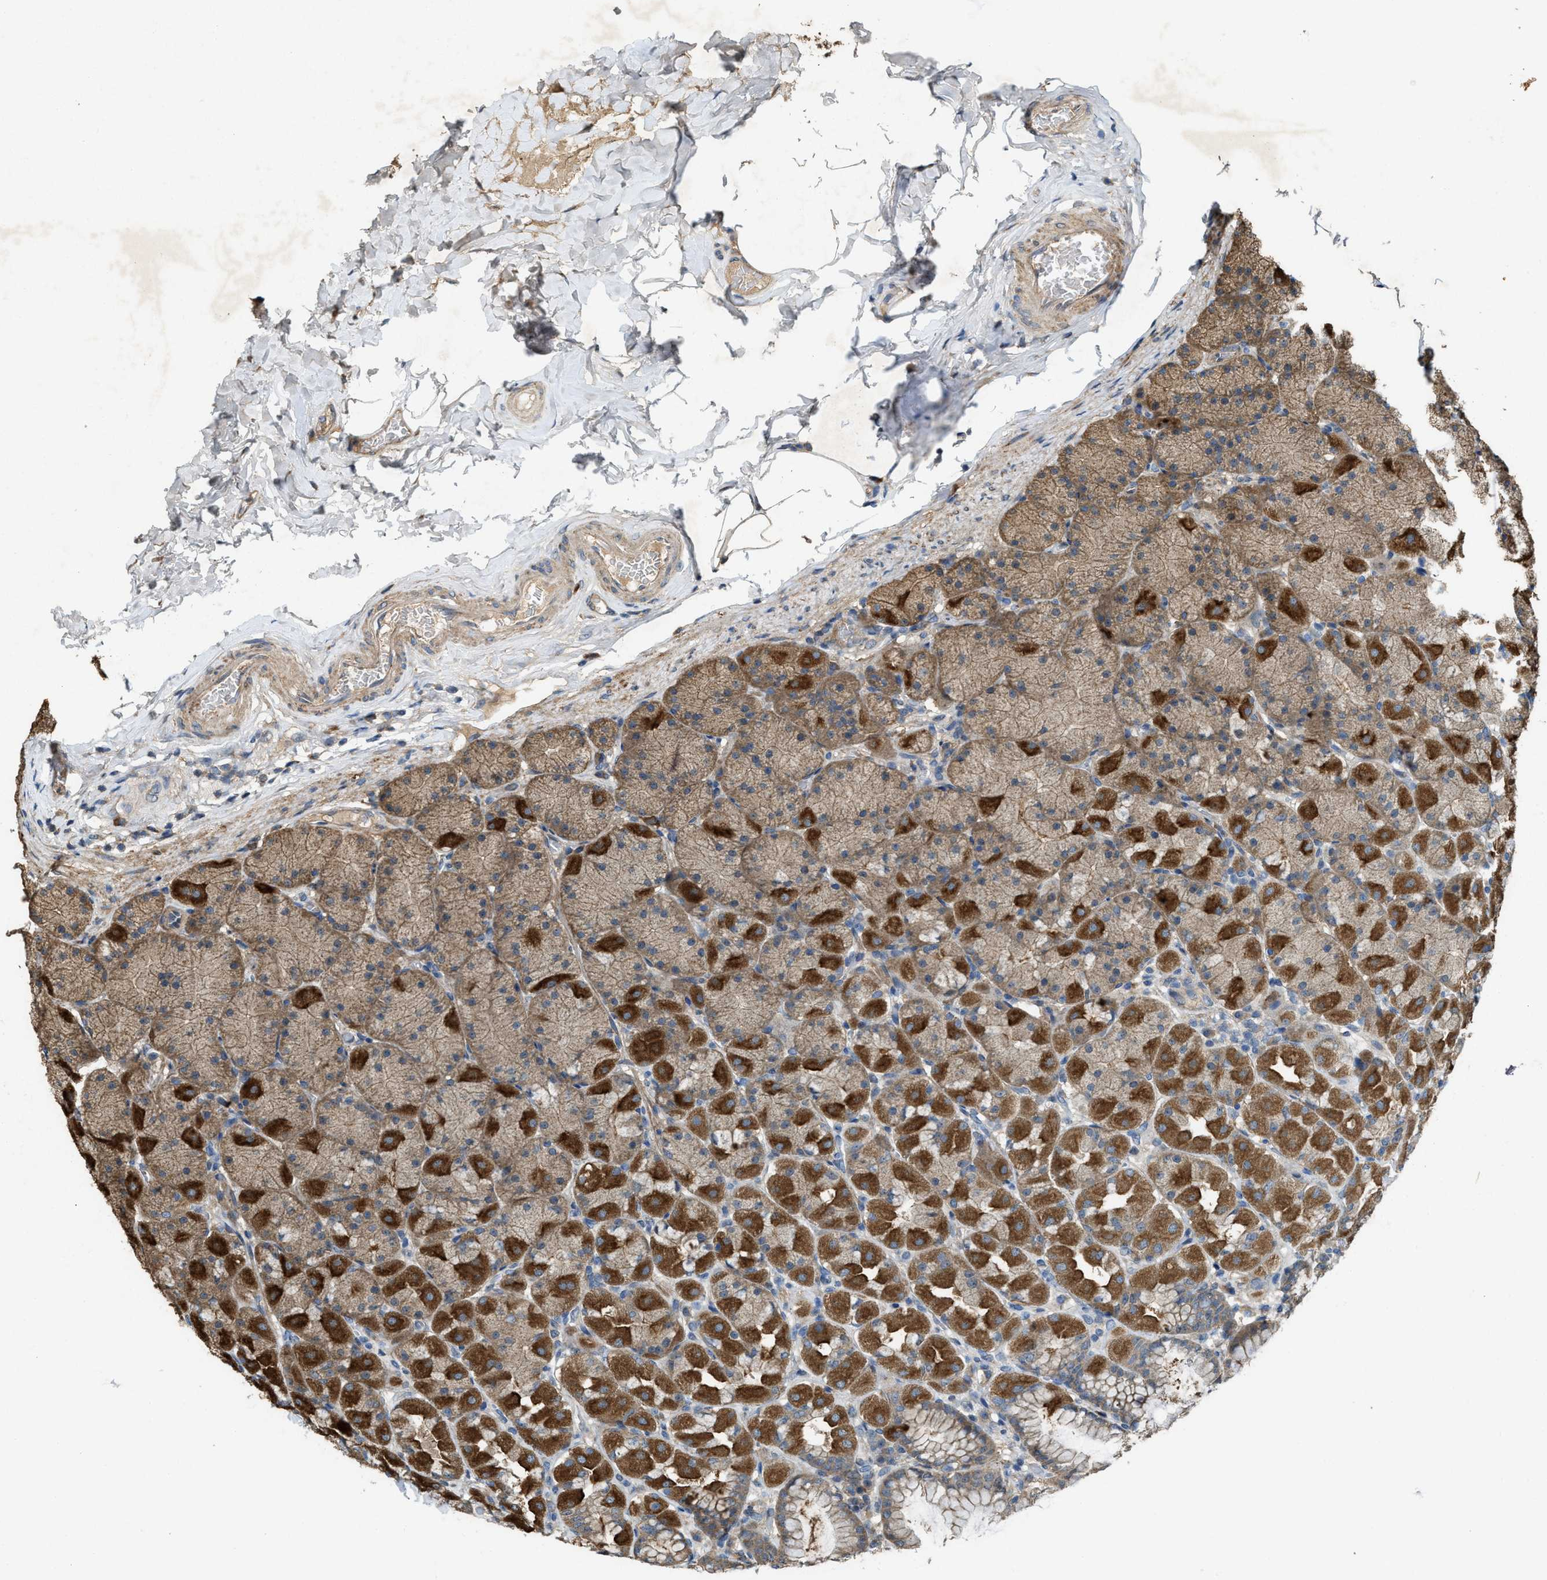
{"staining": {"intensity": "strong", "quantity": "25%-75%", "location": "cytoplasmic/membranous"}, "tissue": "stomach", "cell_type": "Glandular cells", "image_type": "normal", "snomed": [{"axis": "morphology", "description": "Normal tissue, NOS"}, {"axis": "topography", "description": "Stomach, upper"}], "caption": "A micrograph of human stomach stained for a protein reveals strong cytoplasmic/membranous brown staining in glandular cells.", "gene": "PDP2", "patient": {"sex": "female", "age": 56}}